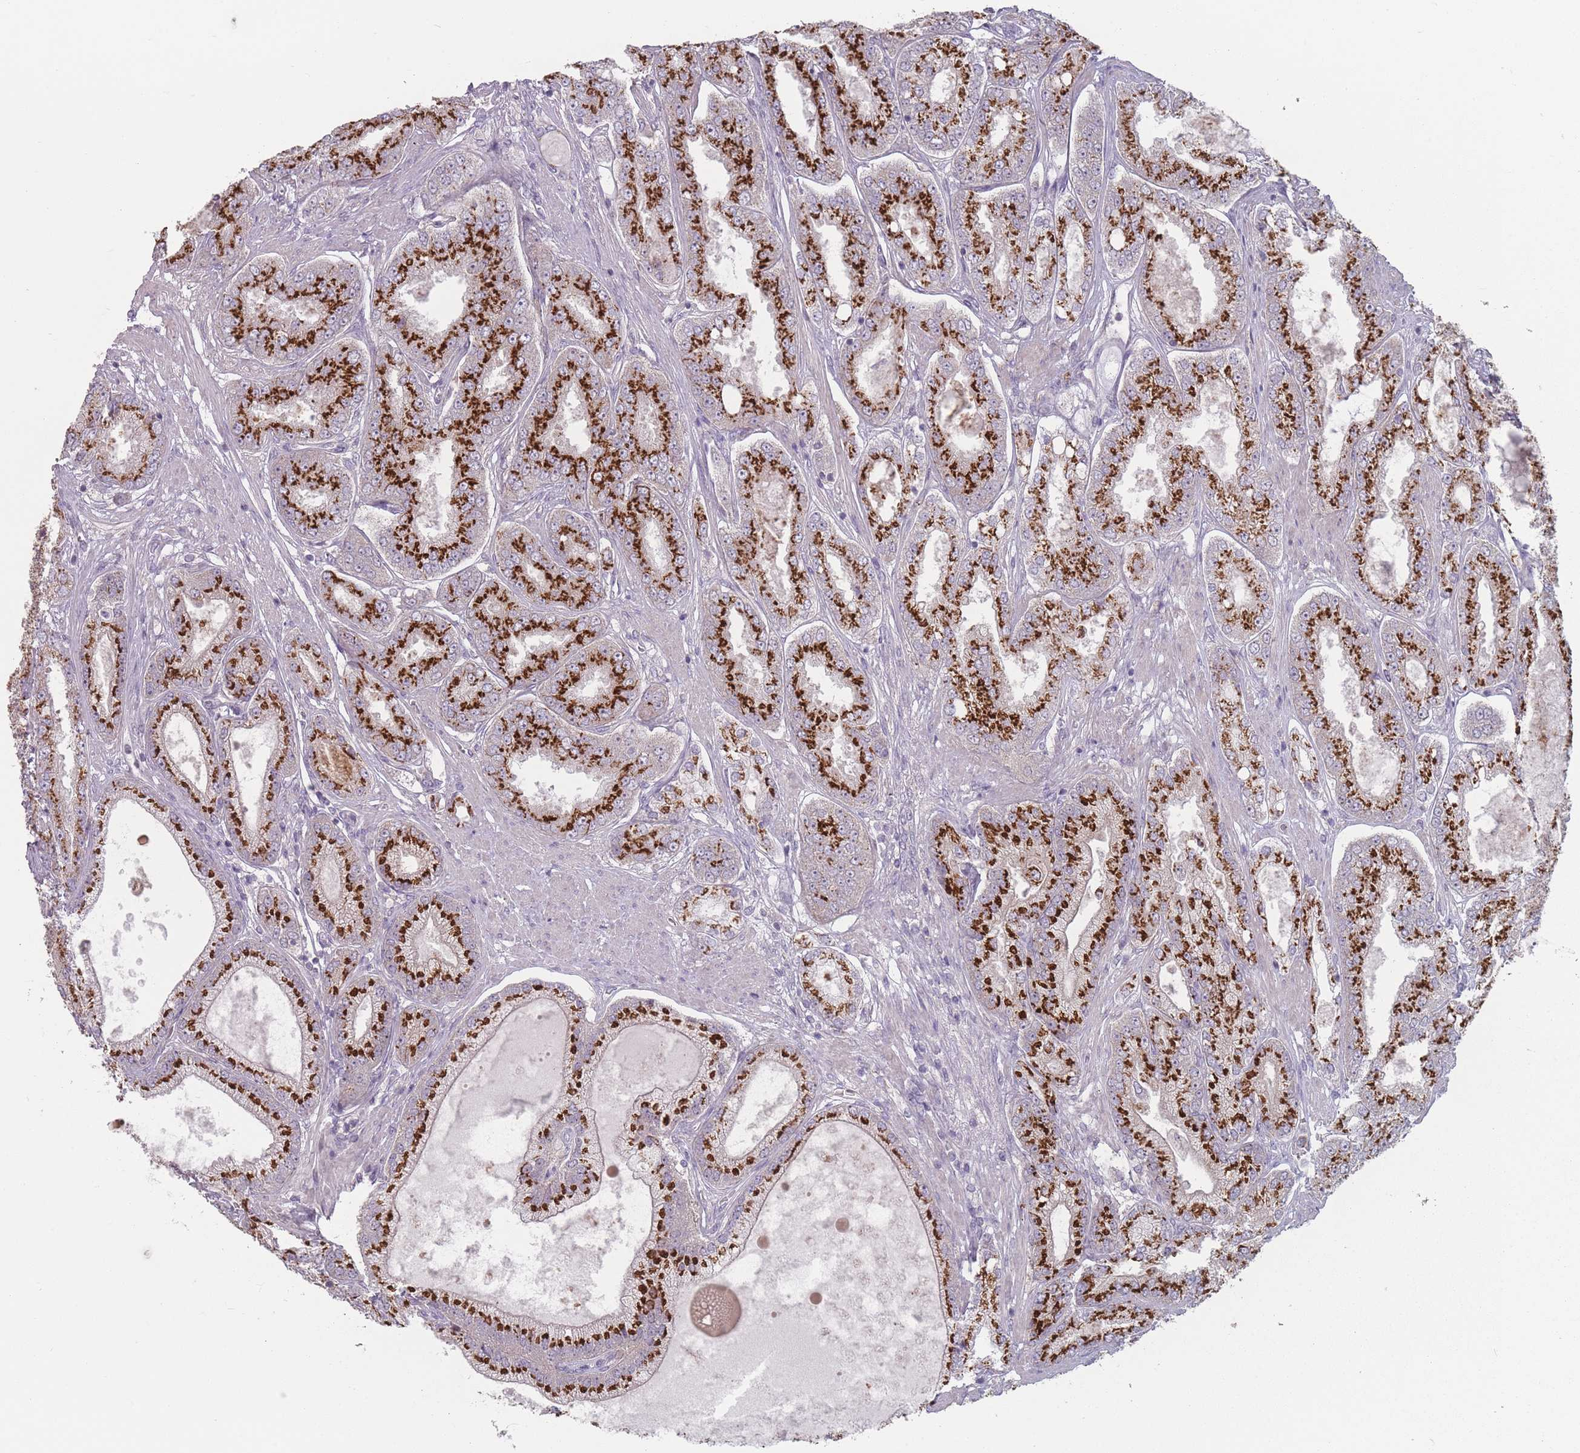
{"staining": {"intensity": "strong", "quantity": ">75%", "location": "cytoplasmic/membranous"}, "tissue": "prostate cancer", "cell_type": "Tumor cells", "image_type": "cancer", "snomed": [{"axis": "morphology", "description": "Adenocarcinoma, High grade"}, {"axis": "topography", "description": "Prostate"}], "caption": "Immunohistochemistry (IHC) of human adenocarcinoma (high-grade) (prostate) exhibits high levels of strong cytoplasmic/membranous expression in approximately >75% of tumor cells.", "gene": "AKAIN1", "patient": {"sex": "male", "age": 71}}